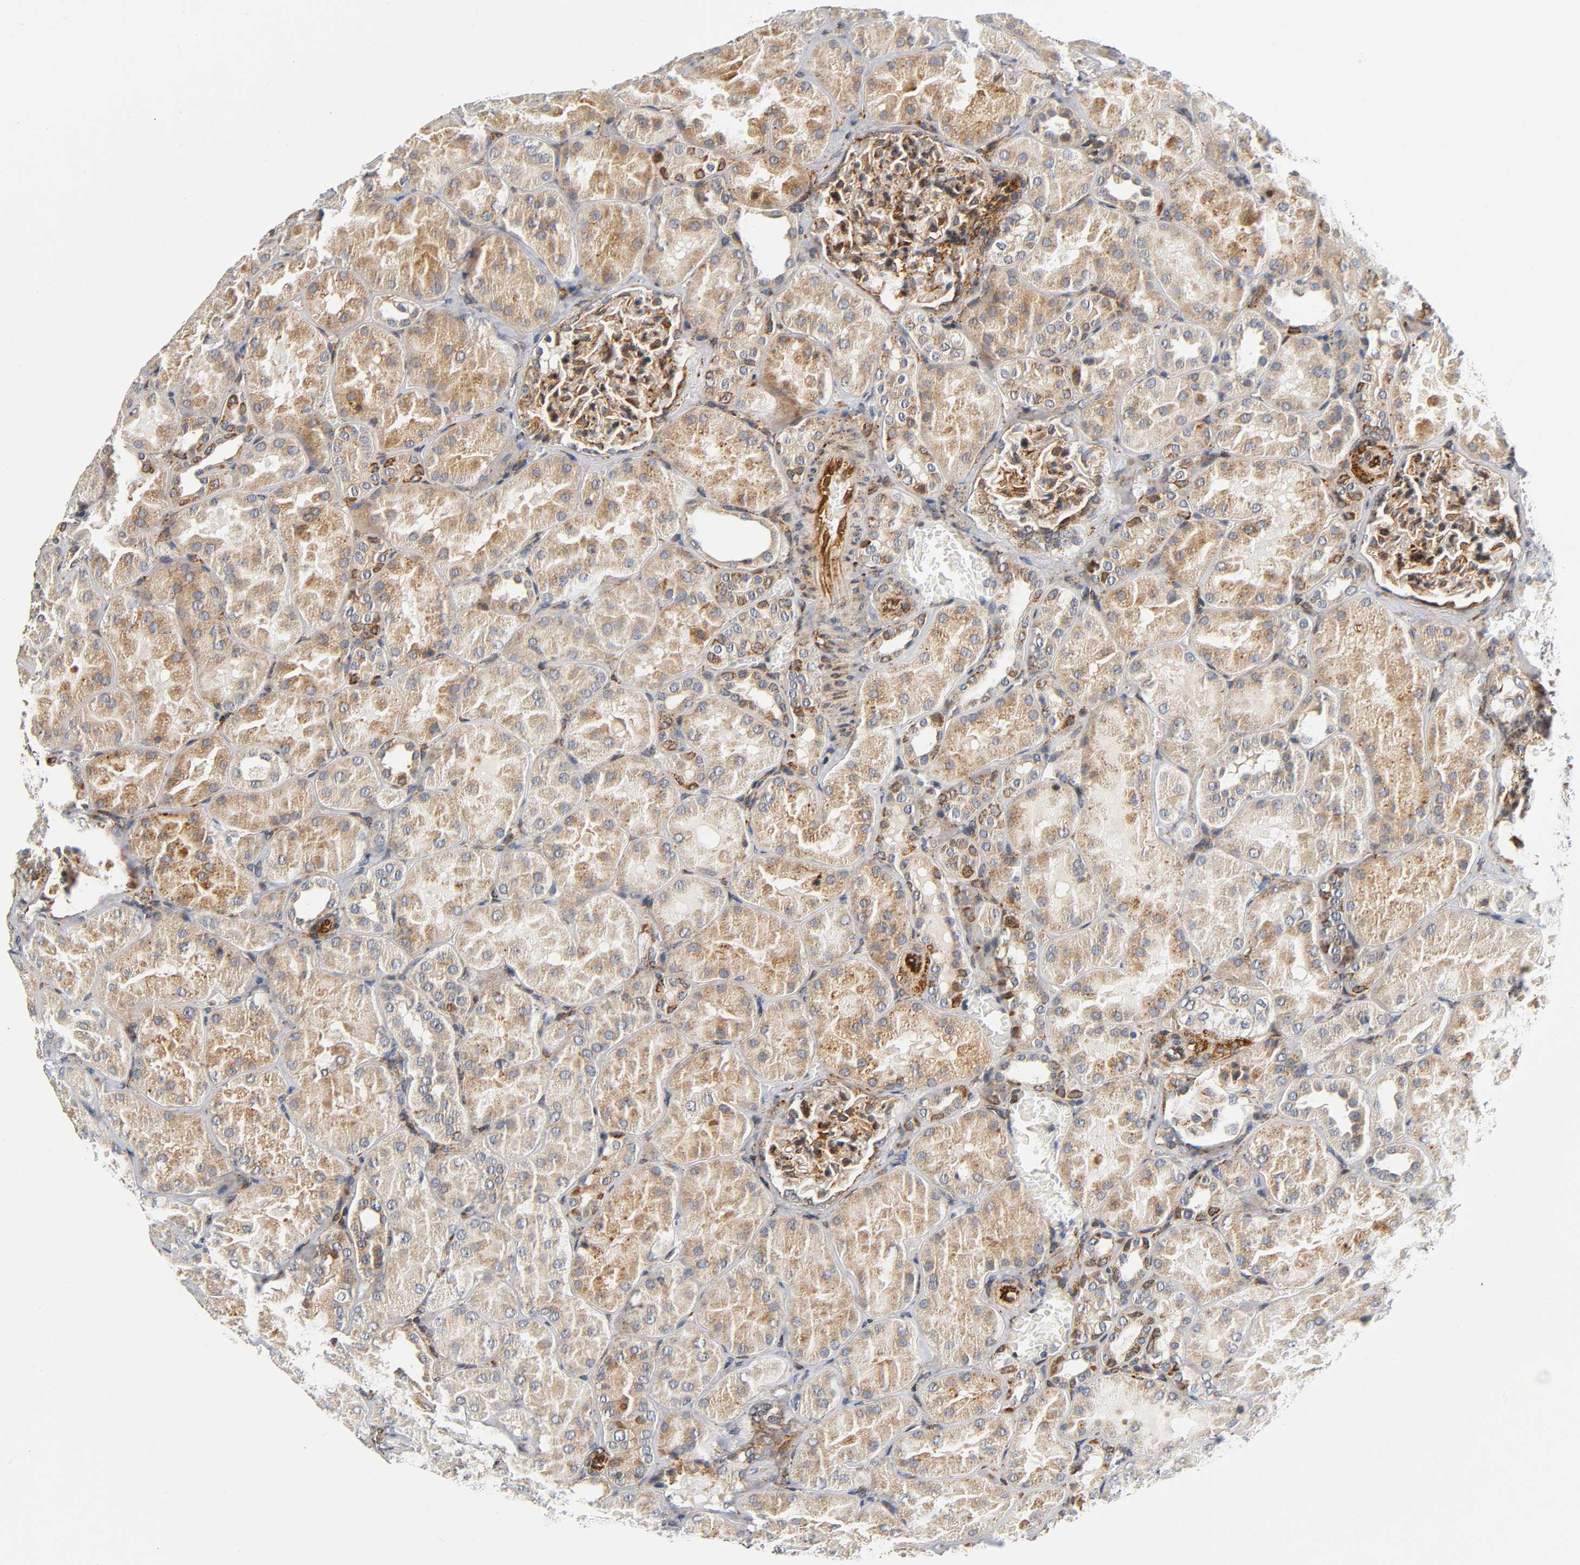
{"staining": {"intensity": "moderate", "quantity": ">75%", "location": "cytoplasmic/membranous"}, "tissue": "kidney", "cell_type": "Cells in glomeruli", "image_type": "normal", "snomed": [{"axis": "morphology", "description": "Normal tissue, NOS"}, {"axis": "topography", "description": "Kidney"}], "caption": "Moderate cytoplasmic/membranous positivity for a protein is identified in approximately >75% of cells in glomeruli of benign kidney using IHC.", "gene": "SOS2", "patient": {"sex": "male", "age": 28}}